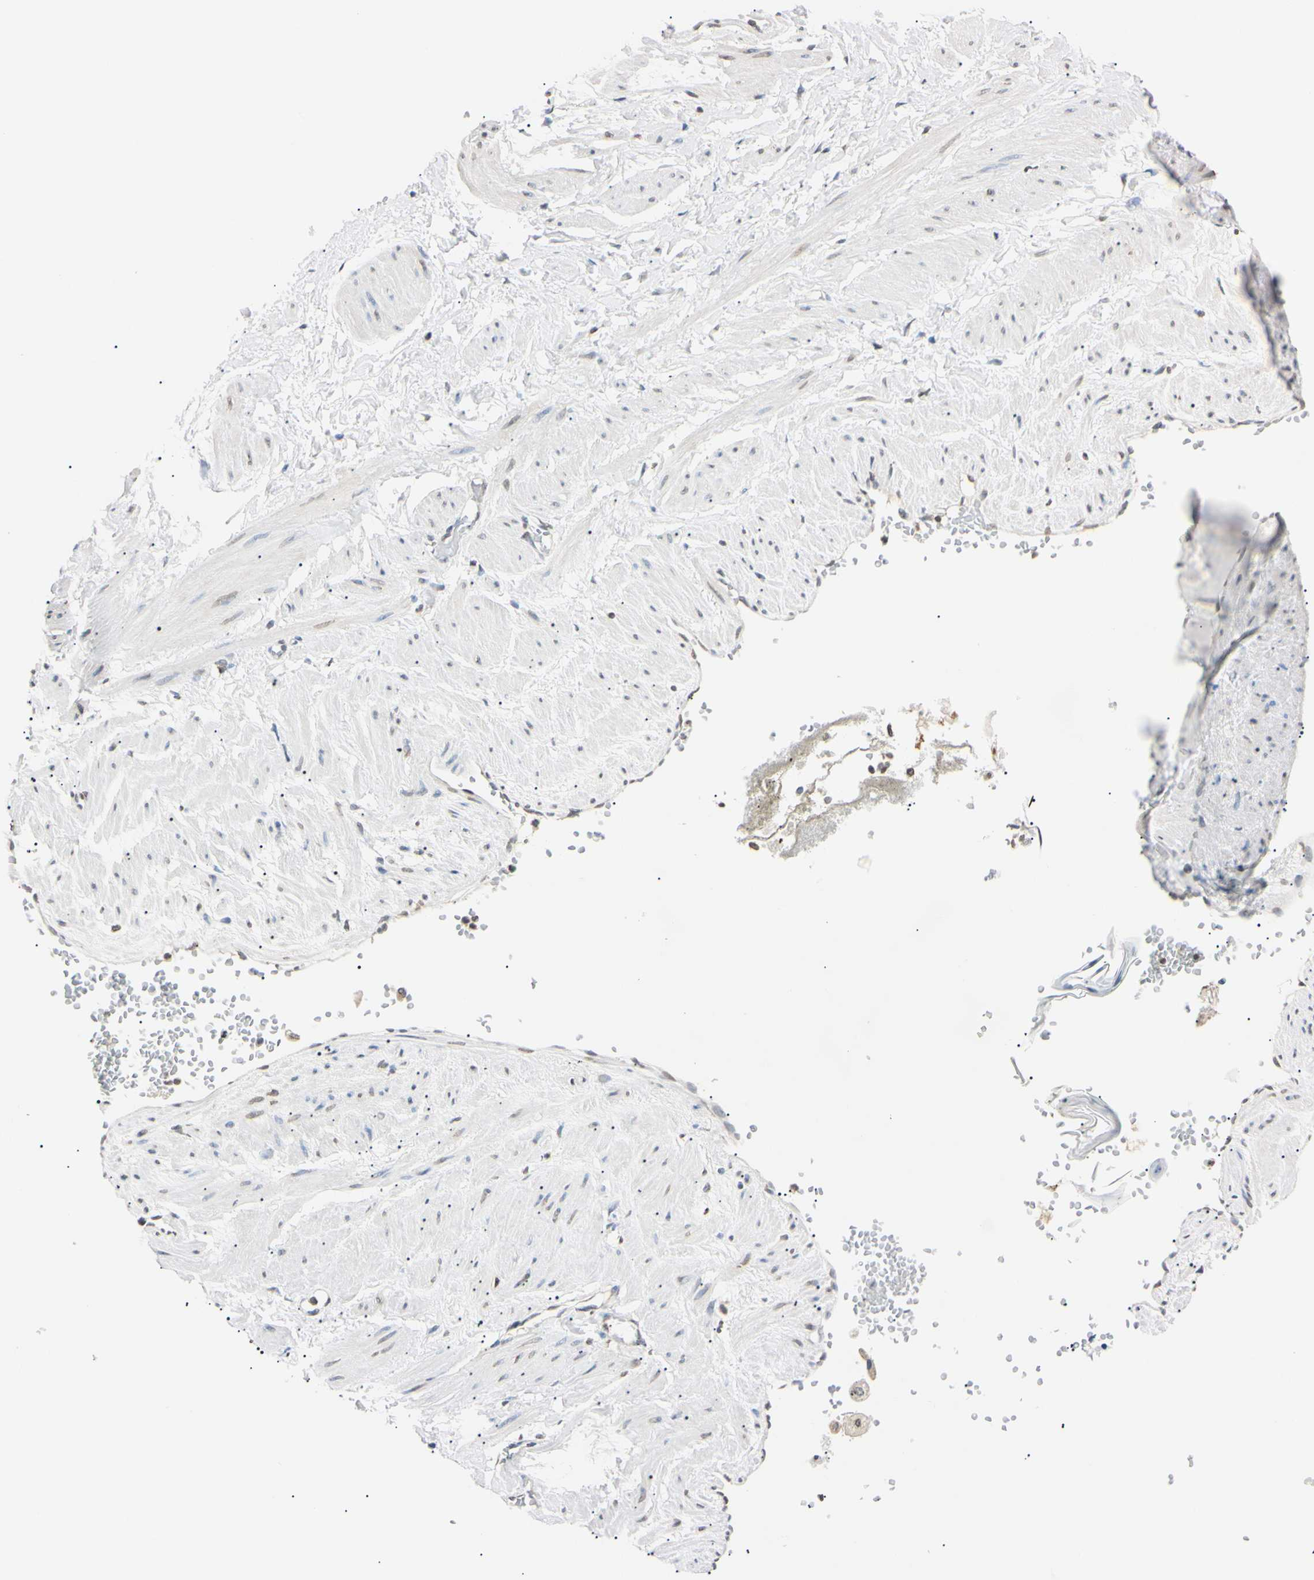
{"staining": {"intensity": "moderate", "quantity": "<25%", "location": "nuclear"}, "tissue": "adipose tissue", "cell_type": "Adipocytes", "image_type": "normal", "snomed": [{"axis": "morphology", "description": "Normal tissue, NOS"}, {"axis": "topography", "description": "Soft tissue"}, {"axis": "topography", "description": "Vascular tissue"}], "caption": "Normal adipose tissue displays moderate nuclear expression in approximately <25% of adipocytes.", "gene": "CDC45", "patient": {"sex": "female", "age": 35}}